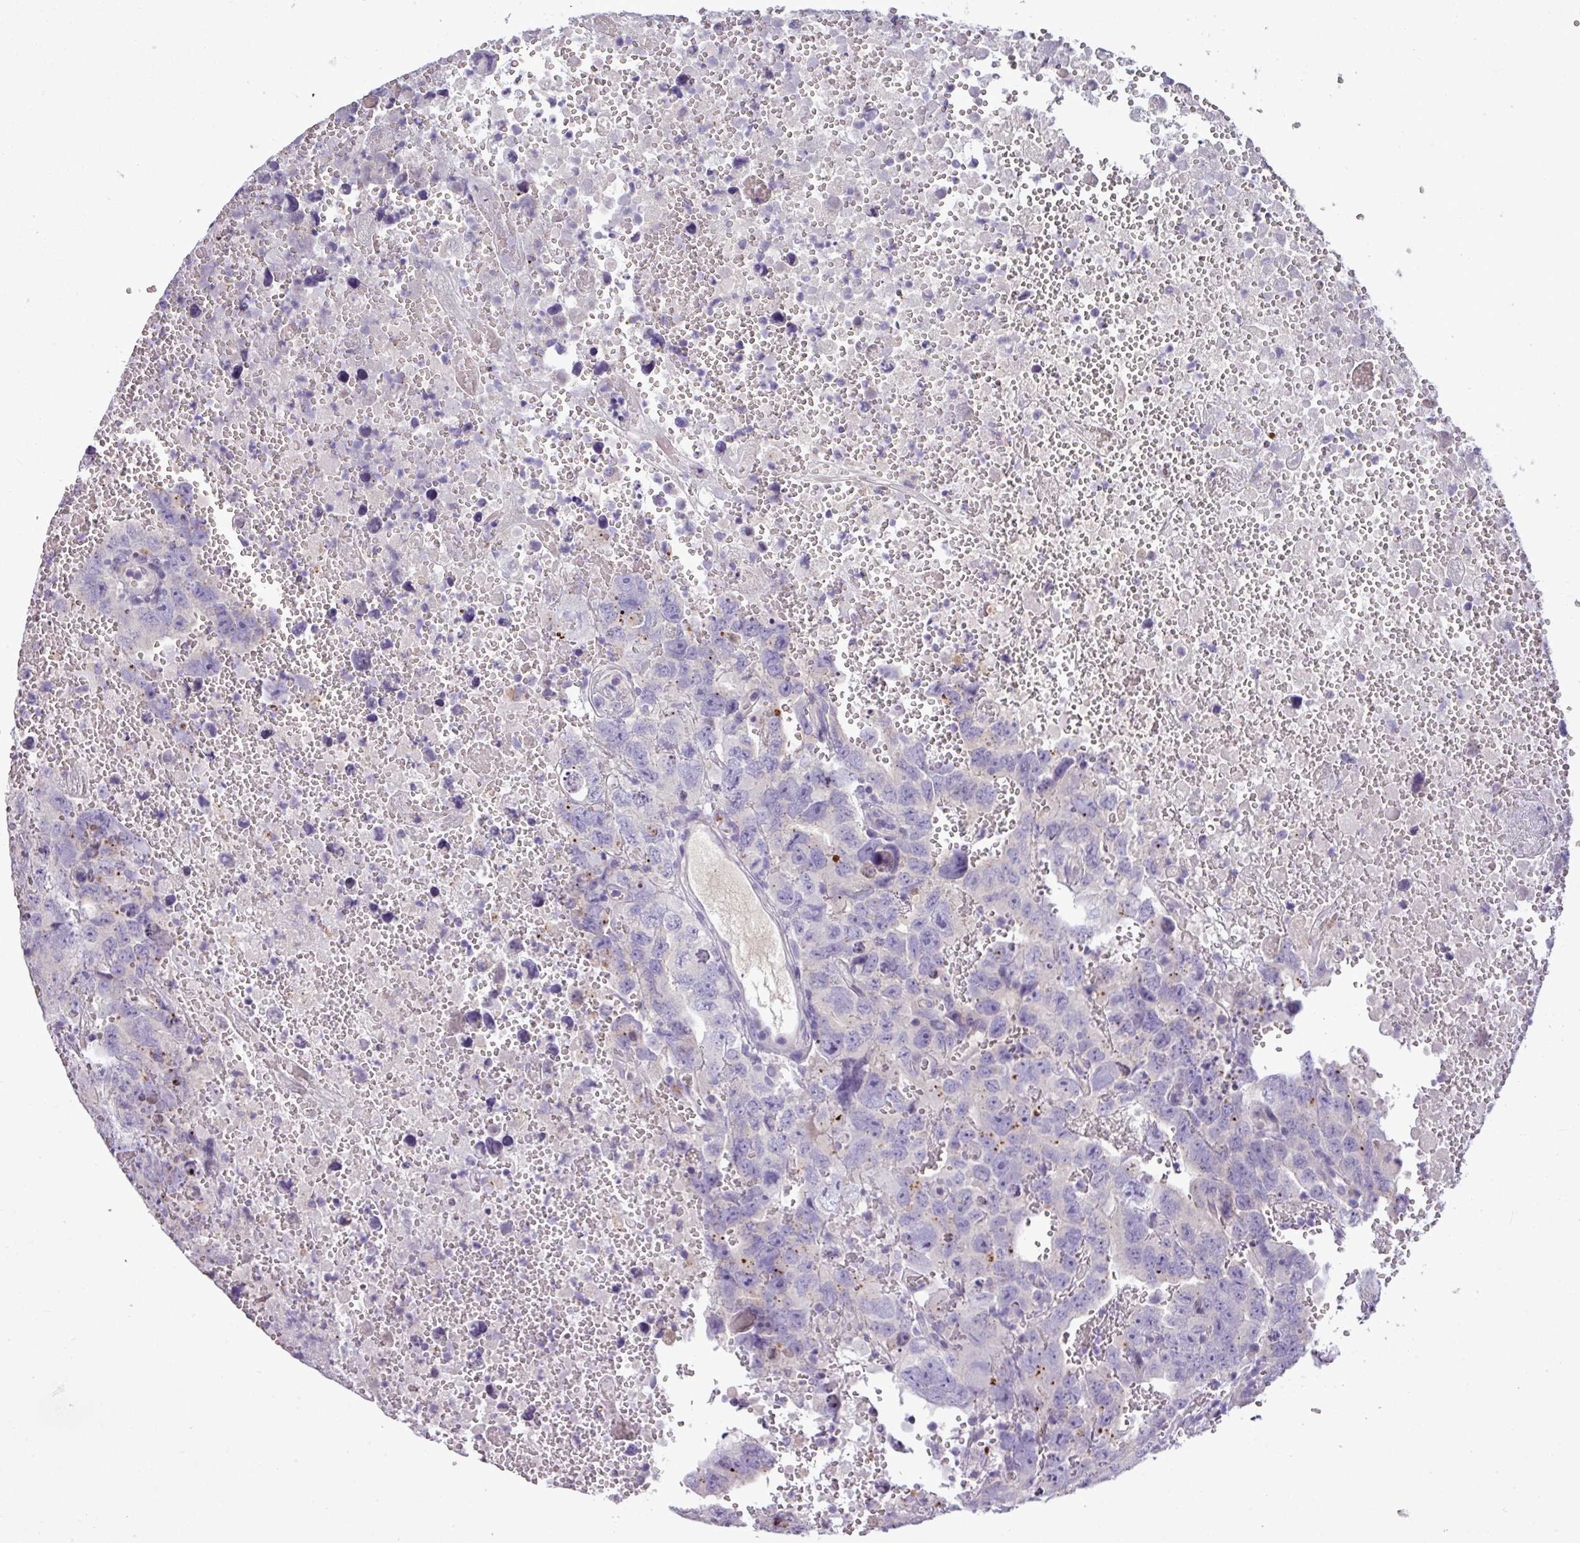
{"staining": {"intensity": "negative", "quantity": "none", "location": "none"}, "tissue": "testis cancer", "cell_type": "Tumor cells", "image_type": "cancer", "snomed": [{"axis": "morphology", "description": "Carcinoma, Embryonal, NOS"}, {"axis": "topography", "description": "Testis"}], "caption": "Testis embryonal carcinoma stained for a protein using immunohistochemistry exhibits no expression tumor cells.", "gene": "IL17A", "patient": {"sex": "male", "age": 45}}